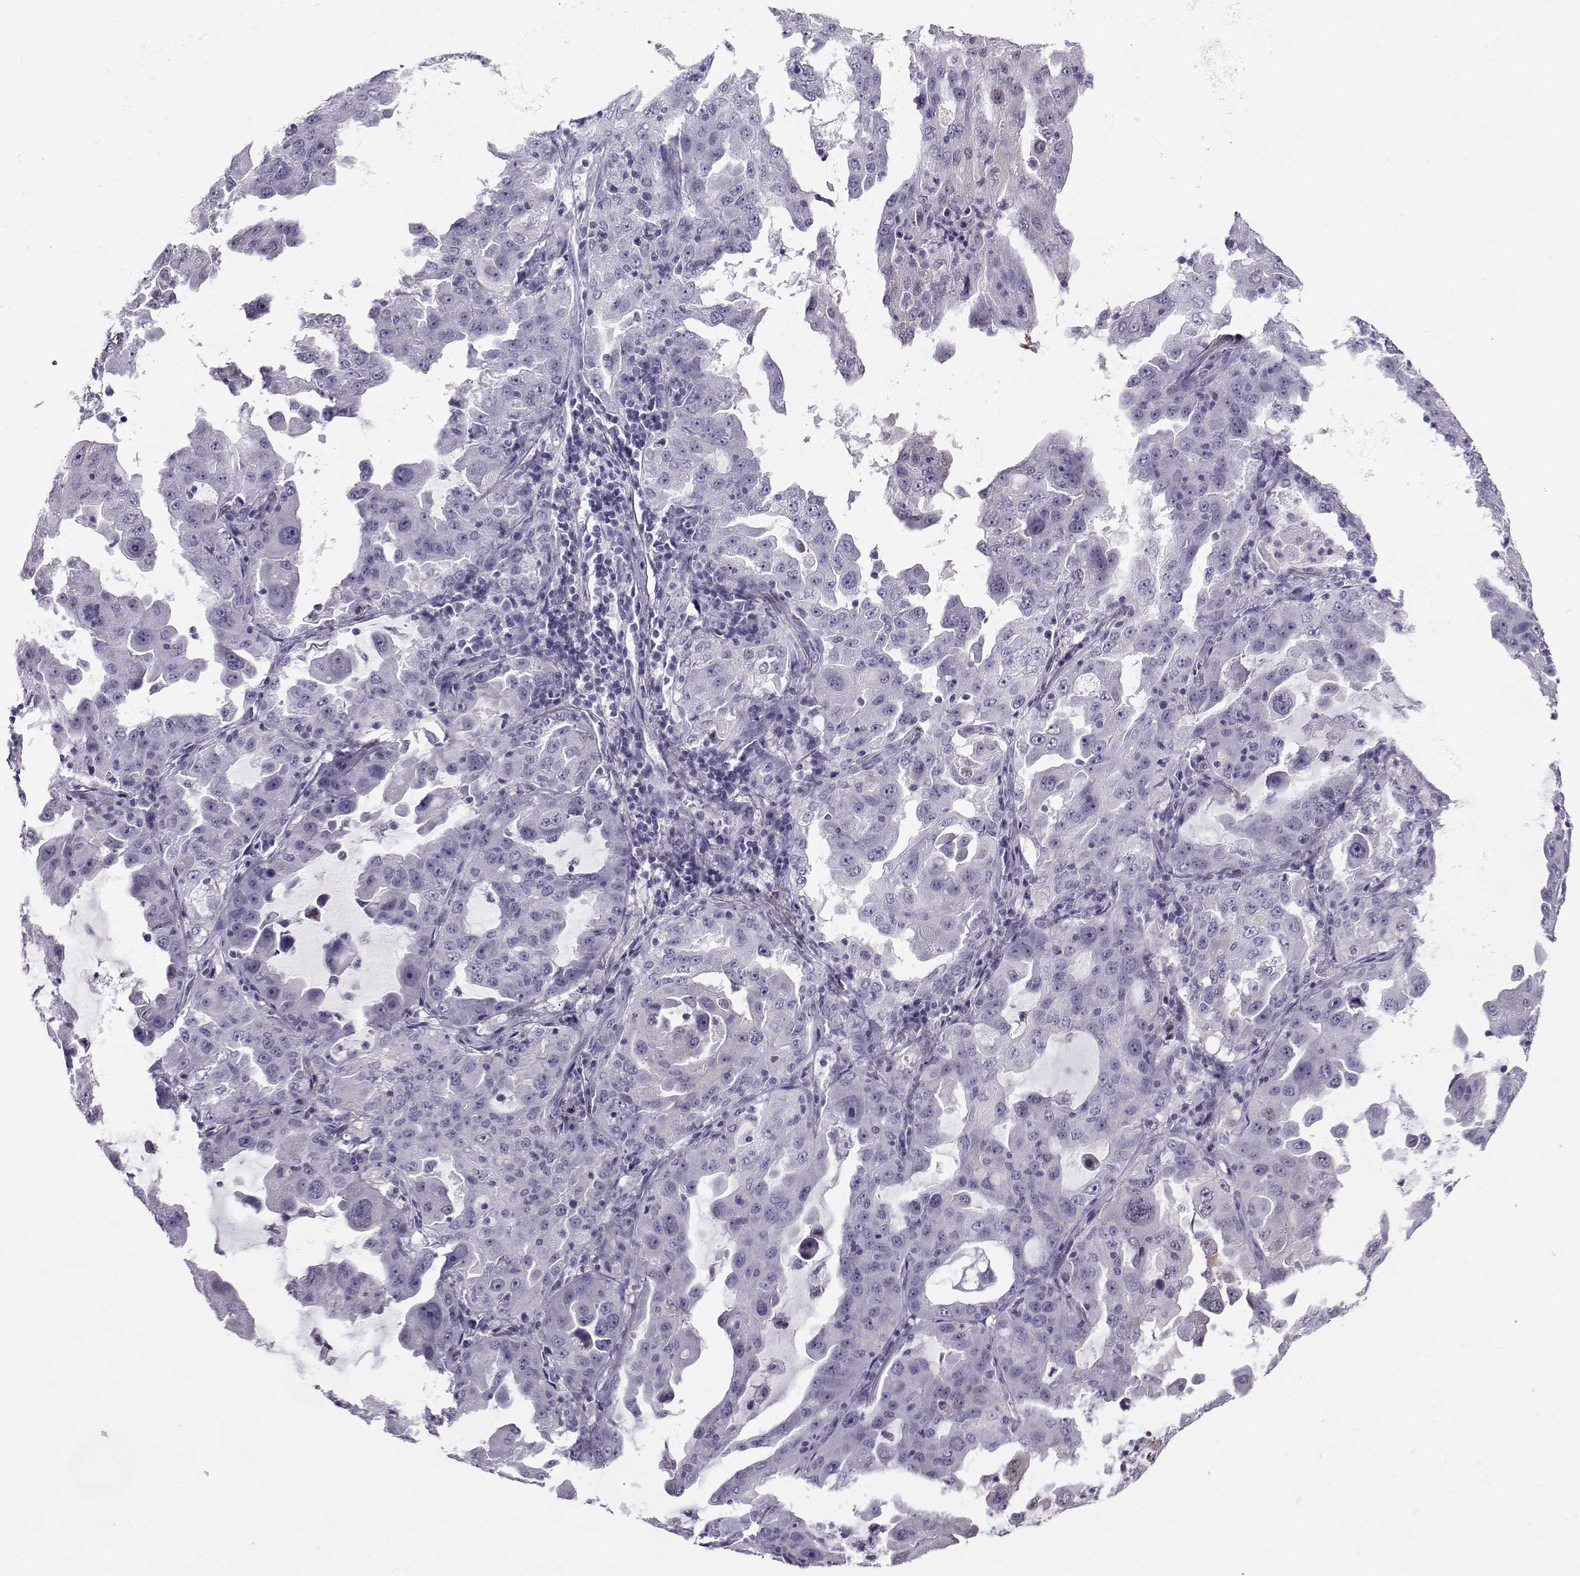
{"staining": {"intensity": "negative", "quantity": "none", "location": "none"}, "tissue": "lung cancer", "cell_type": "Tumor cells", "image_type": "cancer", "snomed": [{"axis": "morphology", "description": "Adenocarcinoma, NOS"}, {"axis": "topography", "description": "Lung"}], "caption": "Immunohistochemistry micrograph of human lung cancer stained for a protein (brown), which reveals no staining in tumor cells.", "gene": "PGK1", "patient": {"sex": "female", "age": 61}}